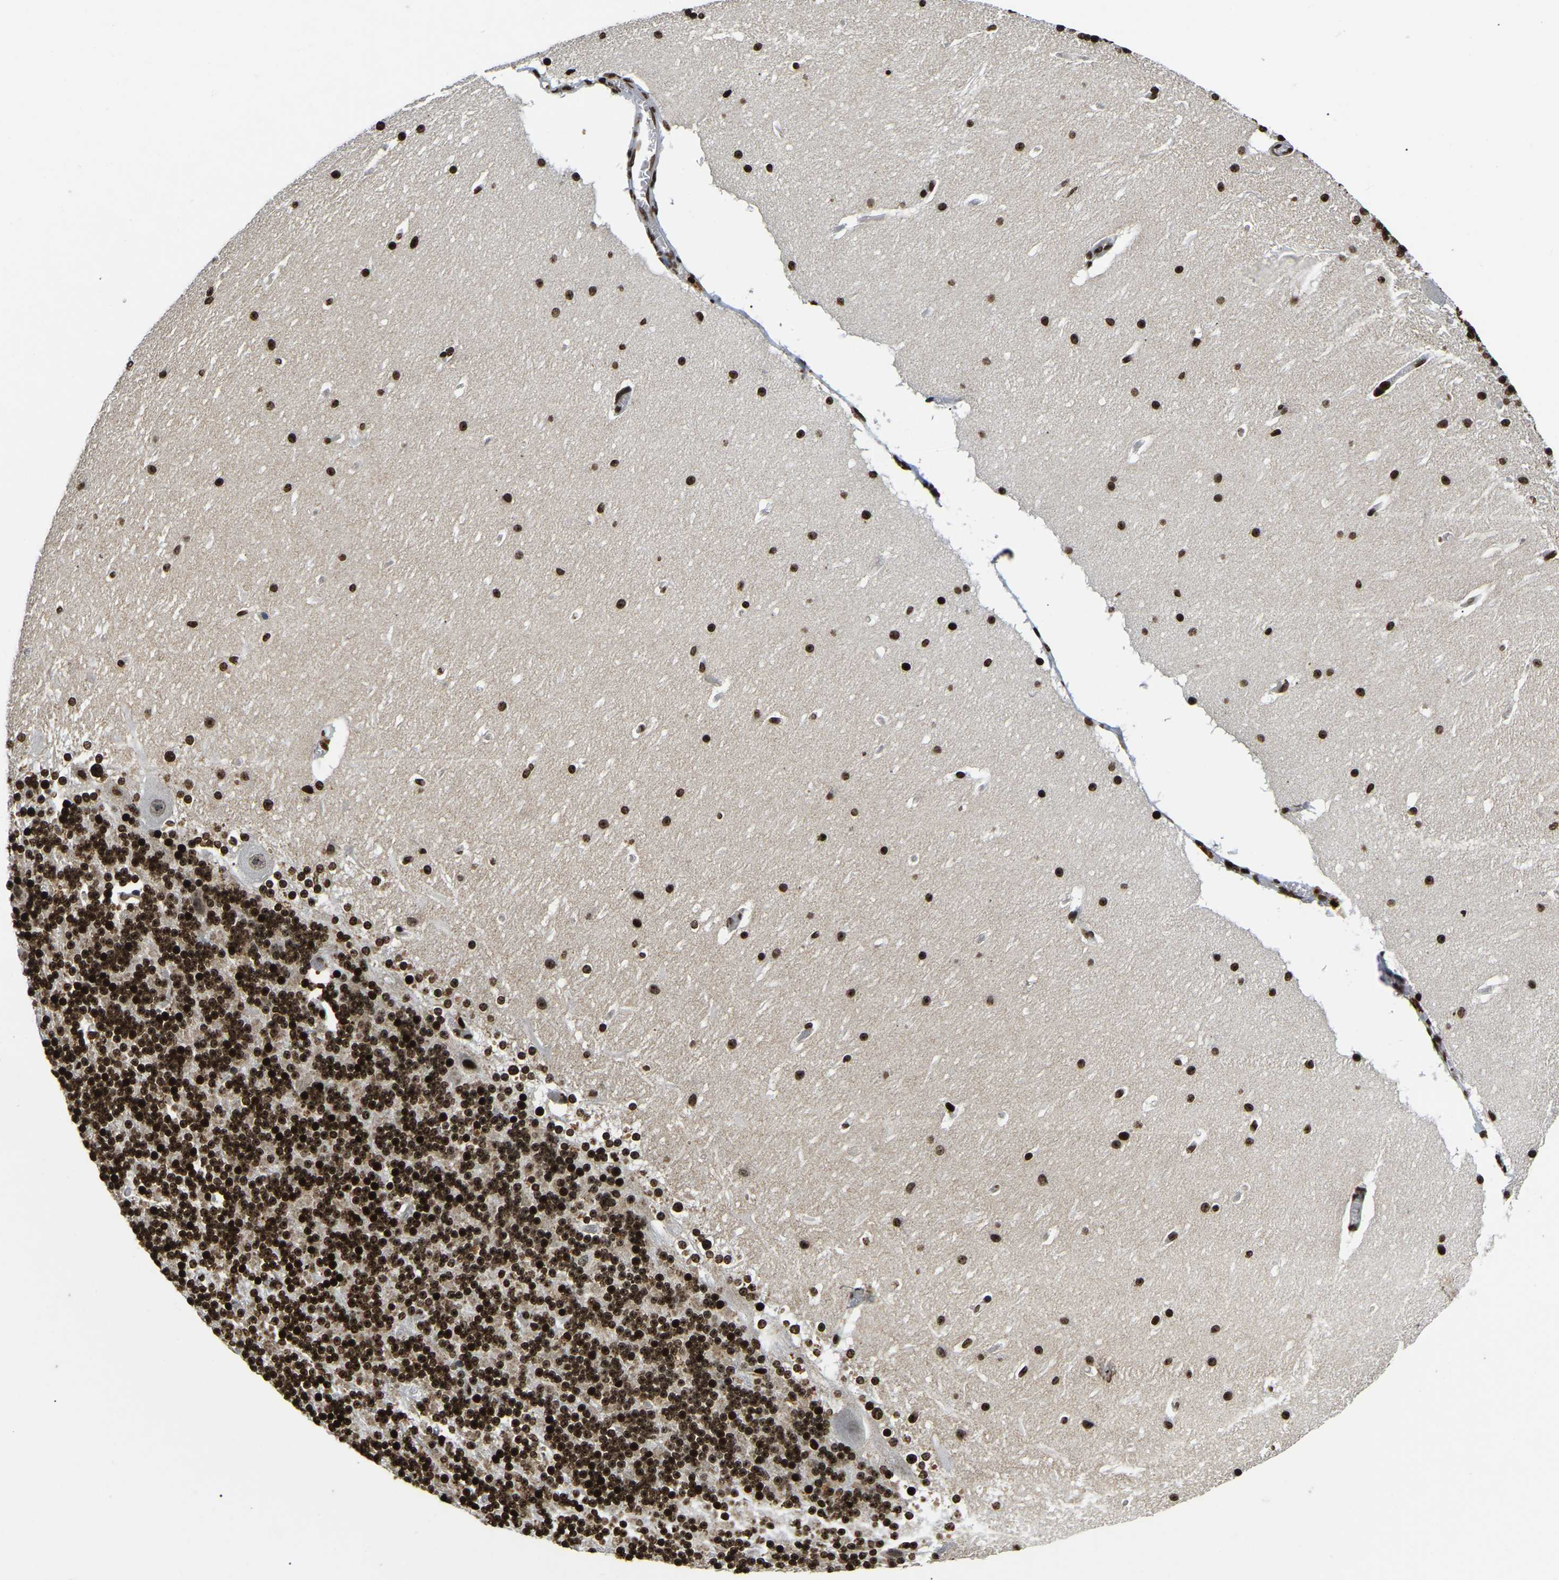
{"staining": {"intensity": "strong", "quantity": ">75%", "location": "nuclear"}, "tissue": "cerebellum", "cell_type": "Cells in granular layer", "image_type": "normal", "snomed": [{"axis": "morphology", "description": "Normal tissue, NOS"}, {"axis": "topography", "description": "Cerebellum"}], "caption": "Protein expression analysis of benign cerebellum shows strong nuclear staining in approximately >75% of cells in granular layer.", "gene": "LRRC61", "patient": {"sex": "female", "age": 19}}